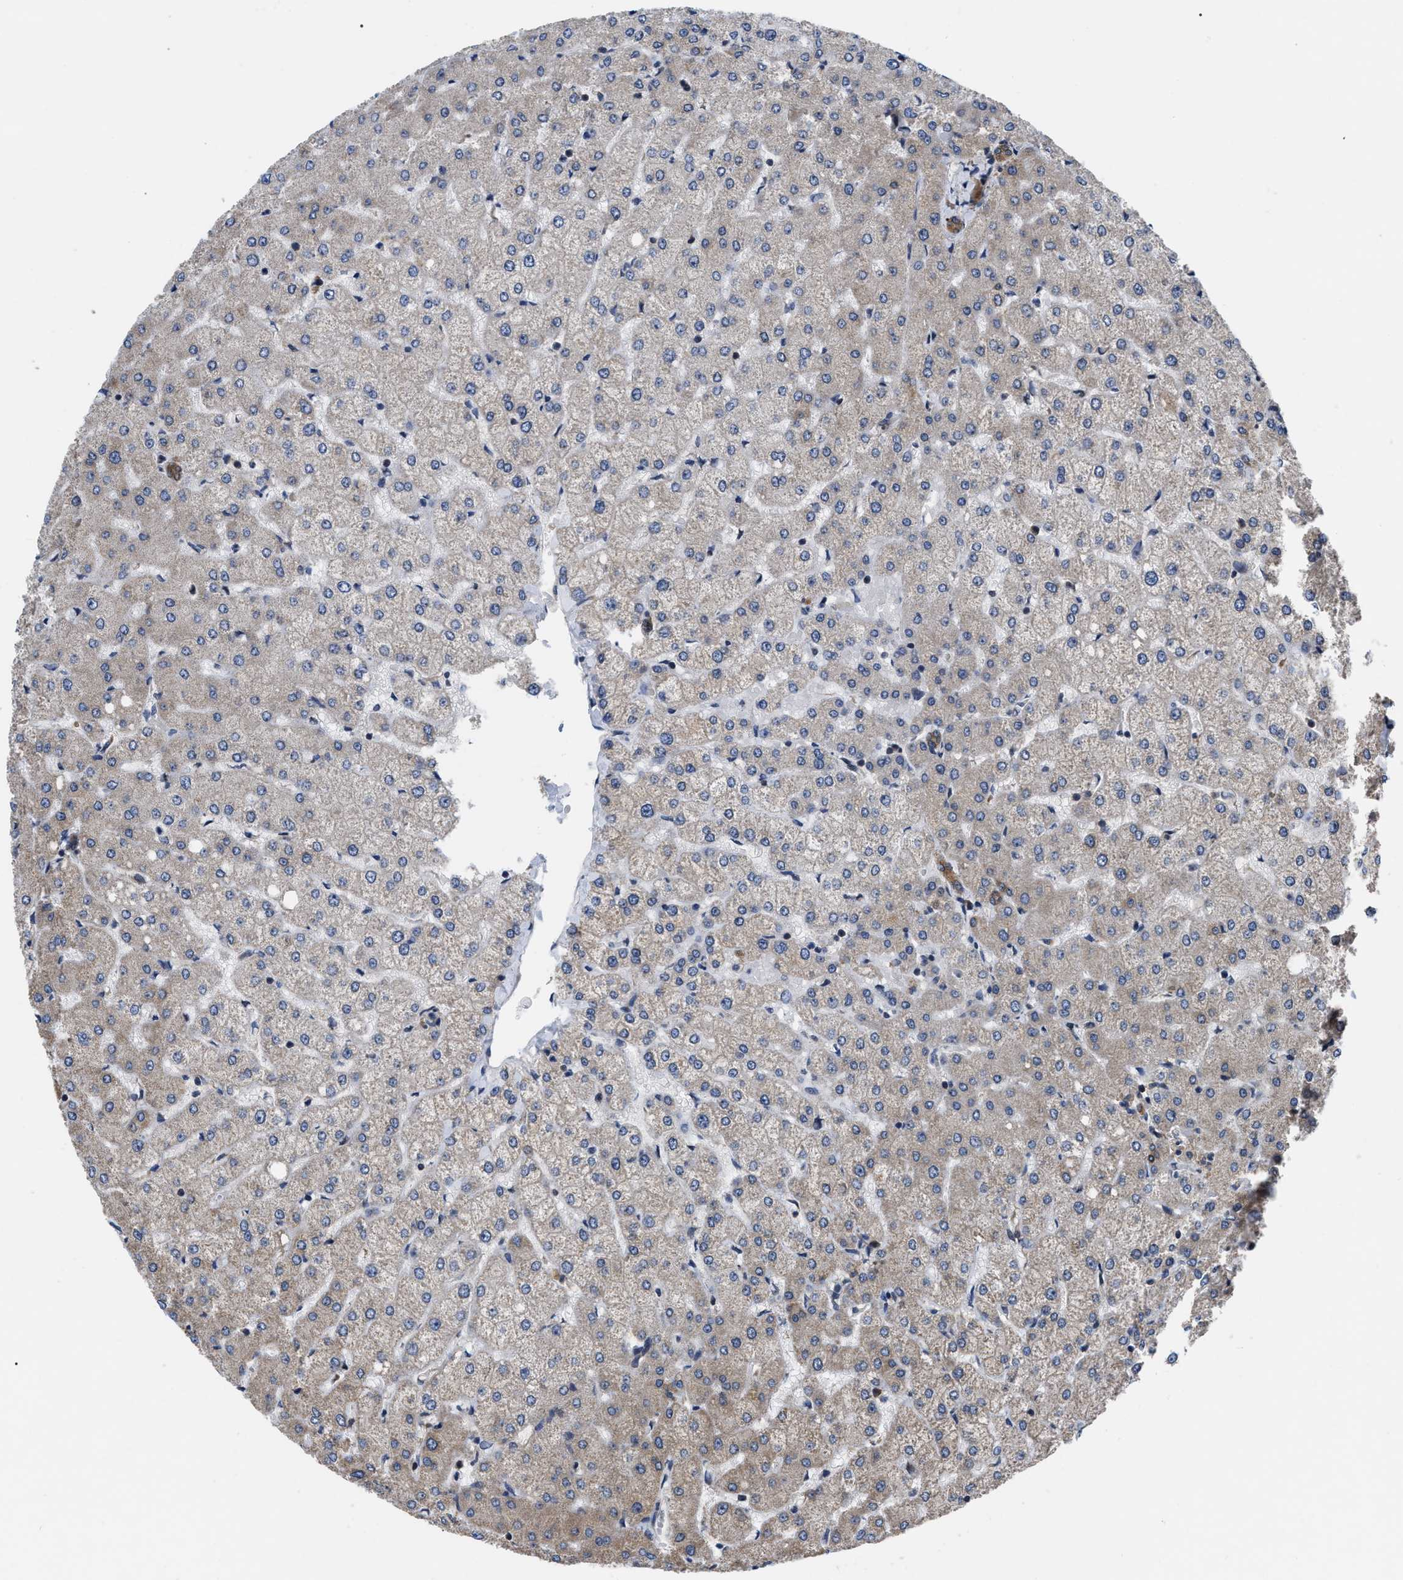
{"staining": {"intensity": "moderate", "quantity": ">75%", "location": "cytoplasmic/membranous"}, "tissue": "liver", "cell_type": "Cholangiocytes", "image_type": "normal", "snomed": [{"axis": "morphology", "description": "Normal tissue, NOS"}, {"axis": "topography", "description": "Liver"}], "caption": "Moderate cytoplasmic/membranous protein expression is seen in approximately >75% of cholangiocytes in liver. (DAB (3,3'-diaminobenzidine) IHC with brightfield microscopy, high magnification).", "gene": "GET4", "patient": {"sex": "female", "age": 54}}